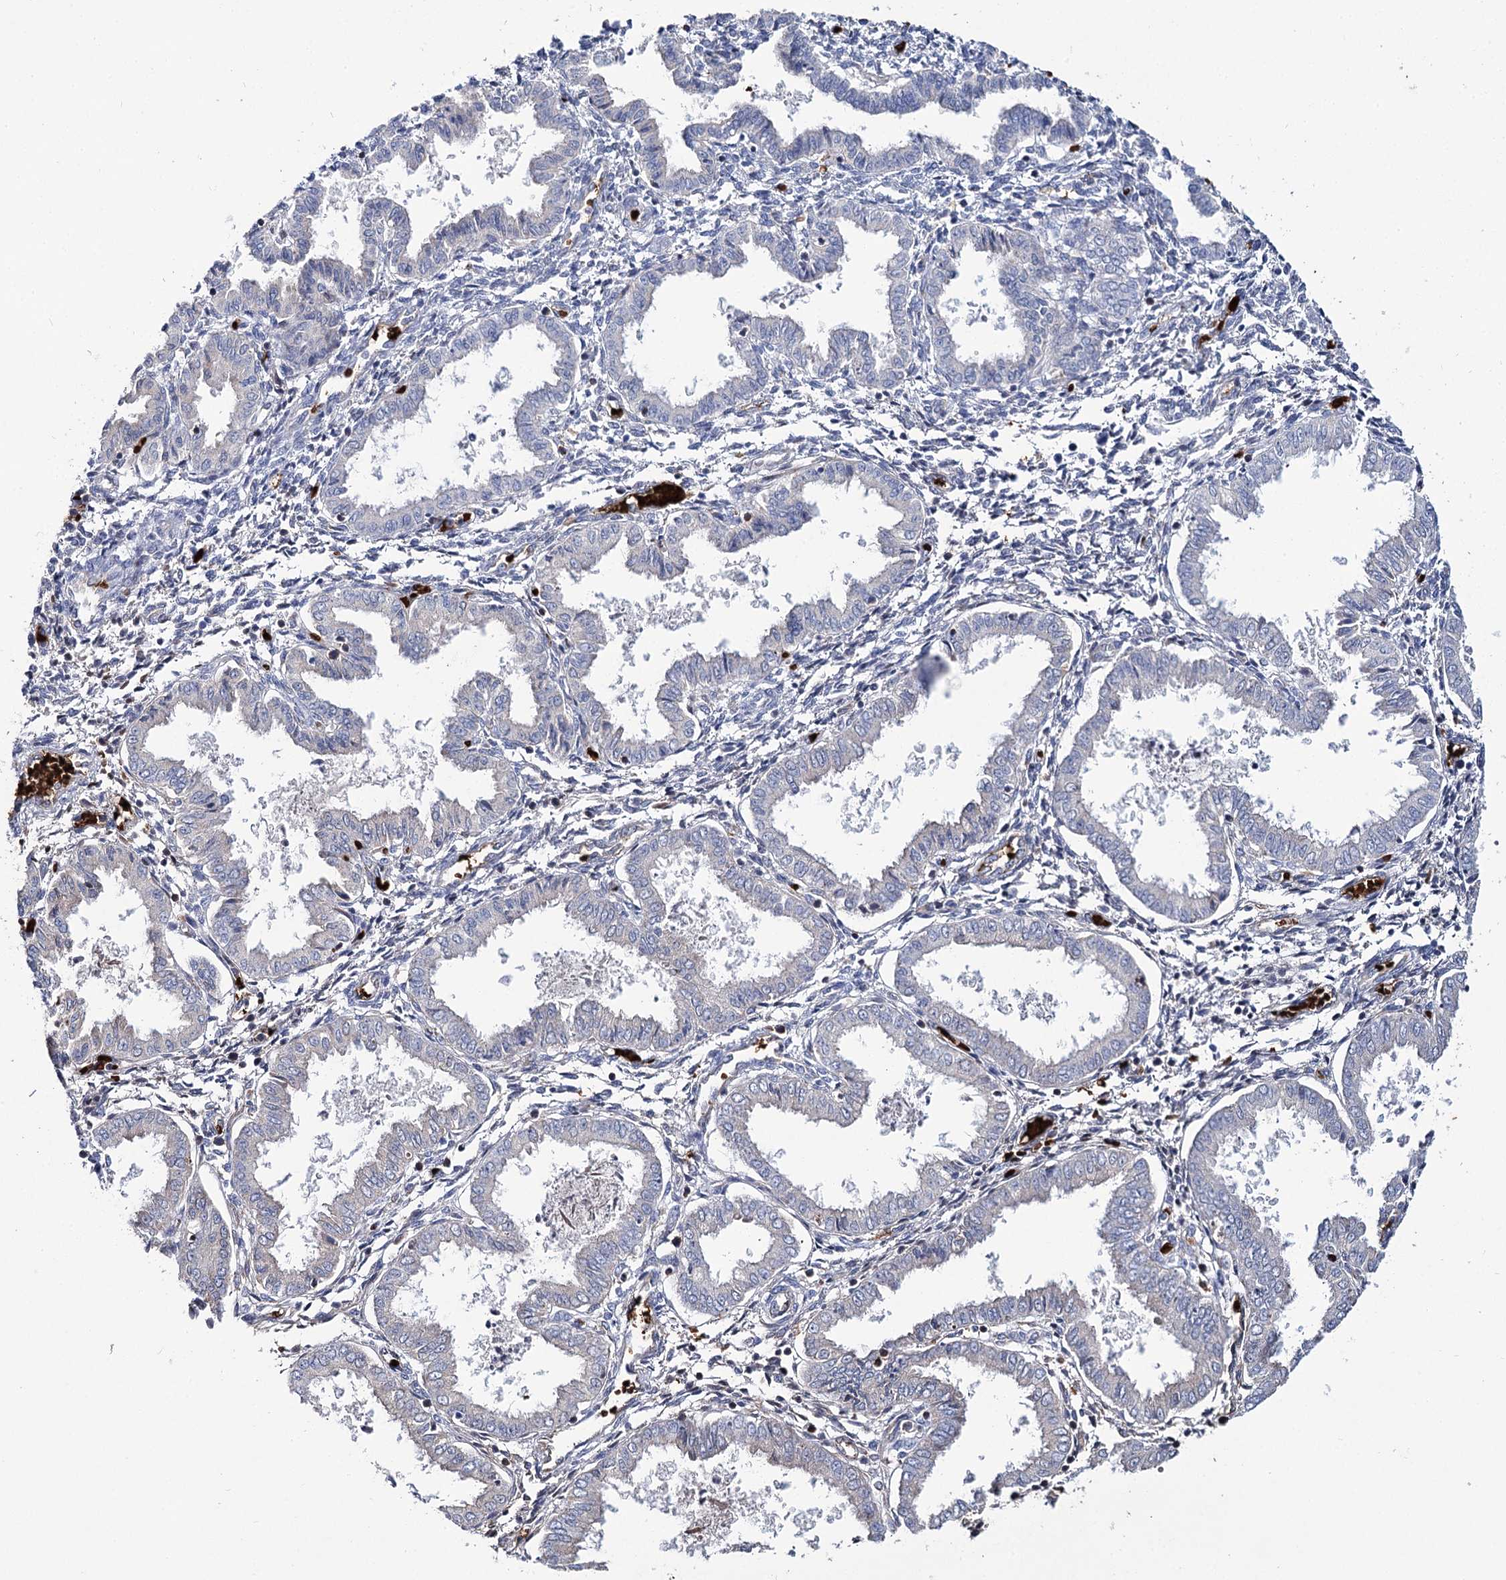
{"staining": {"intensity": "negative", "quantity": "none", "location": "none"}, "tissue": "endometrium", "cell_type": "Cells in endometrial stroma", "image_type": "normal", "snomed": [{"axis": "morphology", "description": "Normal tissue, NOS"}, {"axis": "topography", "description": "Endometrium"}], "caption": "An immunohistochemistry image of normal endometrium is shown. There is no staining in cells in endometrial stroma of endometrium.", "gene": "GBF1", "patient": {"sex": "female", "age": 33}}